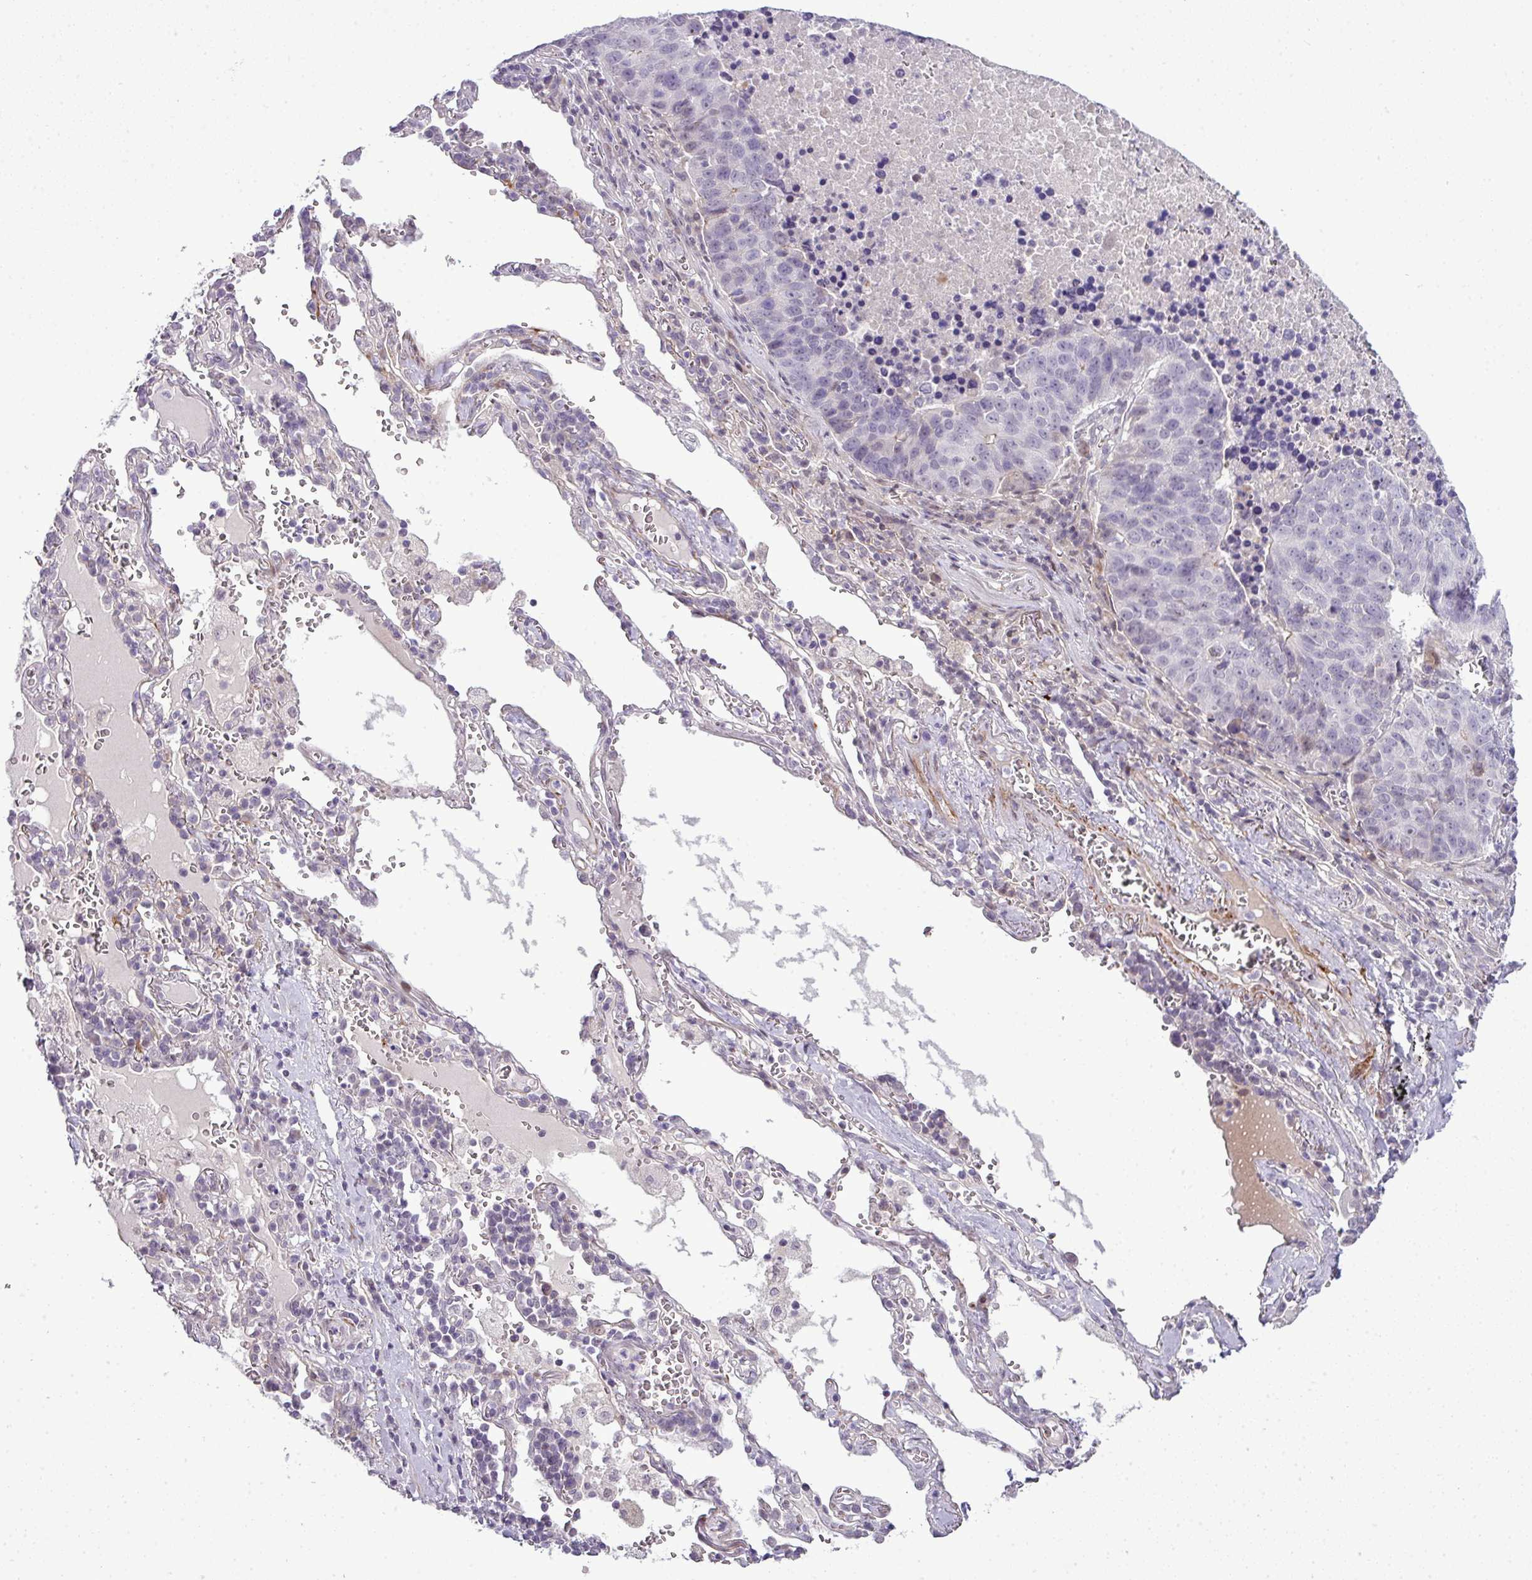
{"staining": {"intensity": "weak", "quantity": "<25%", "location": "nuclear"}, "tissue": "lung cancer", "cell_type": "Tumor cells", "image_type": "cancer", "snomed": [{"axis": "morphology", "description": "Squamous cell carcinoma, NOS"}, {"axis": "topography", "description": "Lung"}], "caption": "Micrograph shows no significant protein positivity in tumor cells of lung cancer. (DAB (3,3'-diaminobenzidine) immunohistochemistry (IHC), high magnification).", "gene": "ZNF688", "patient": {"sex": "female", "age": 66}}